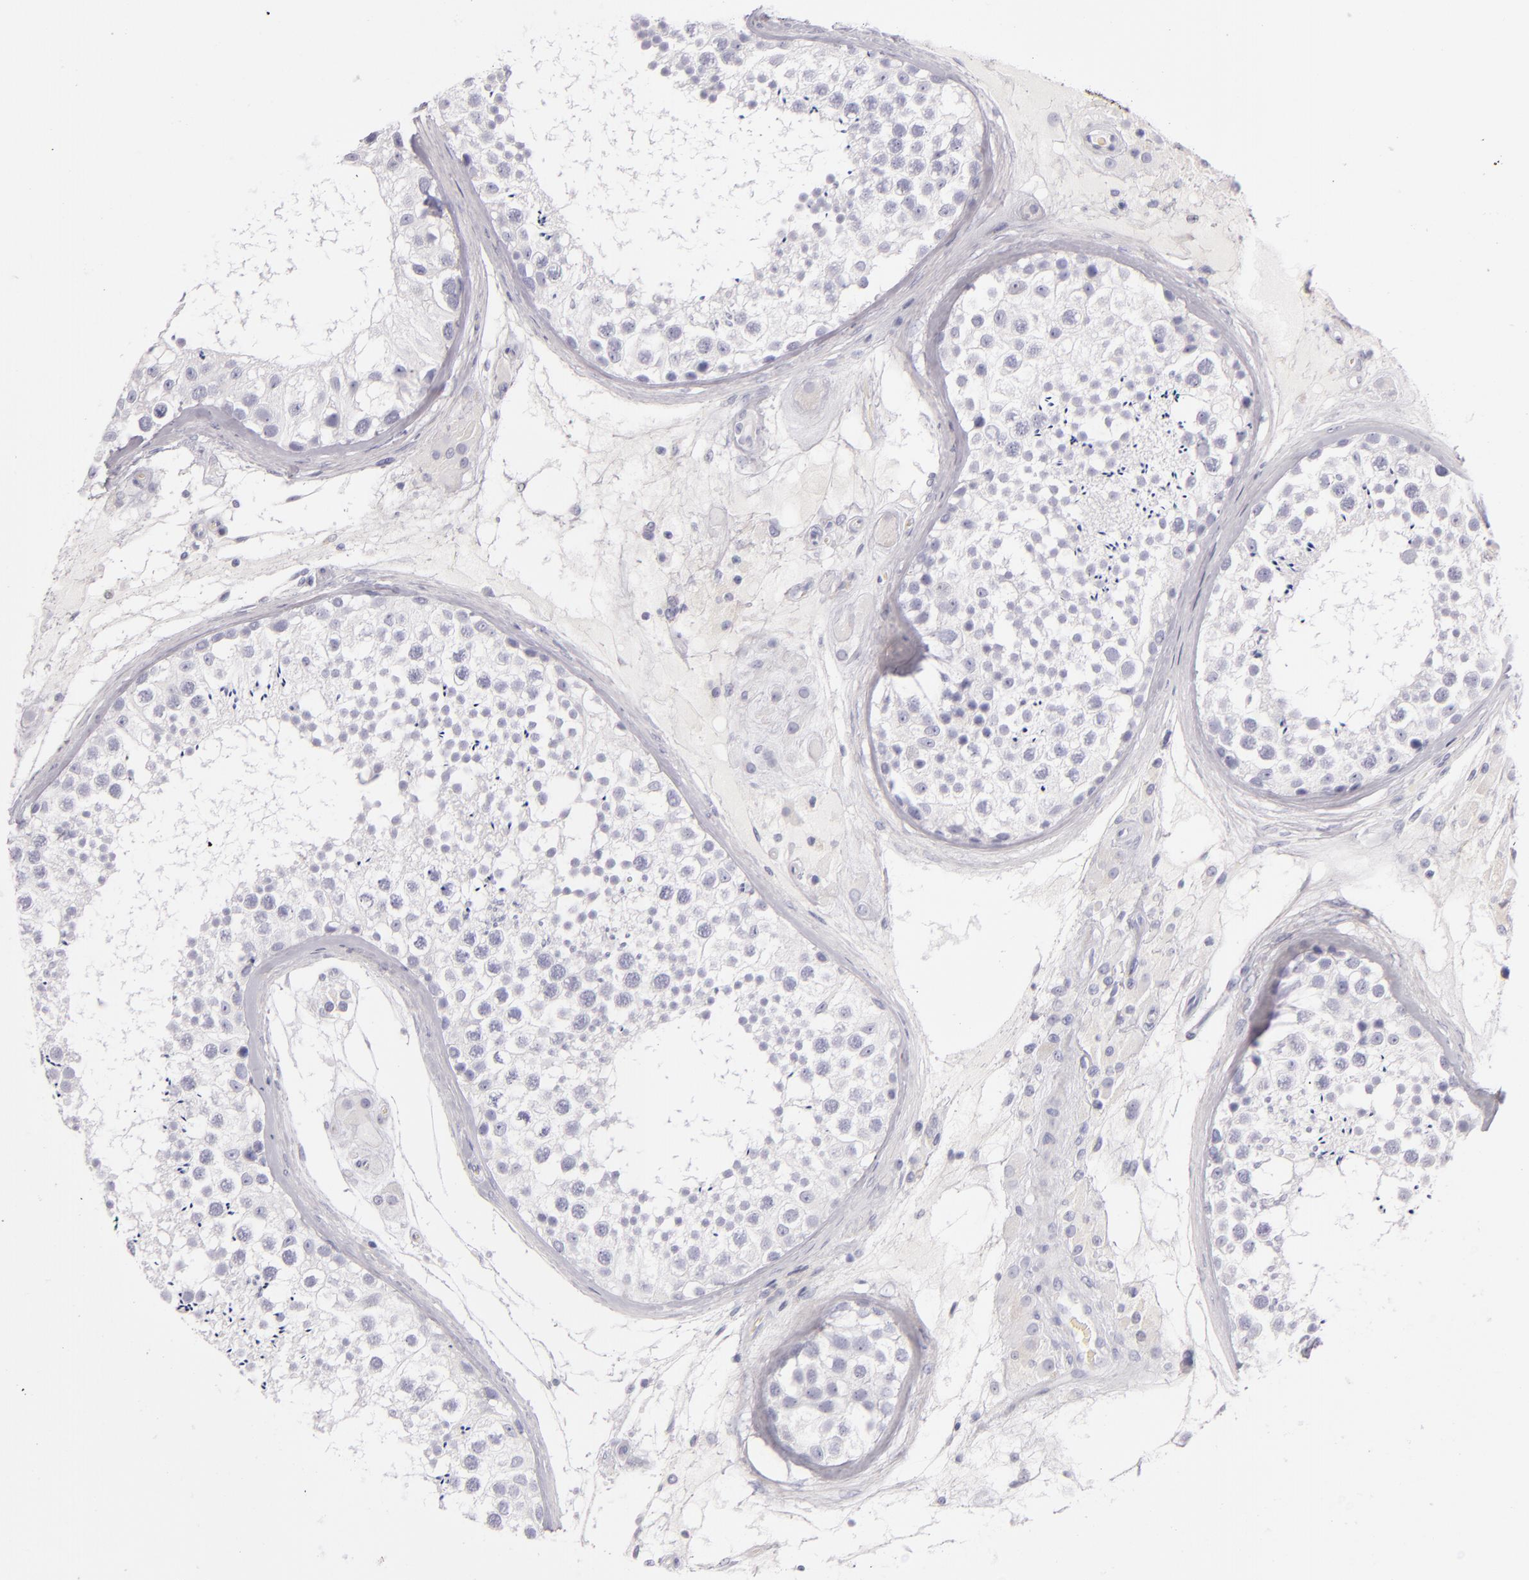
{"staining": {"intensity": "negative", "quantity": "none", "location": "none"}, "tissue": "testis", "cell_type": "Cells in seminiferous ducts", "image_type": "normal", "snomed": [{"axis": "morphology", "description": "Normal tissue, NOS"}, {"axis": "topography", "description": "Testis"}], "caption": "Benign testis was stained to show a protein in brown. There is no significant staining in cells in seminiferous ducts.", "gene": "FABP1", "patient": {"sex": "male", "age": 46}}